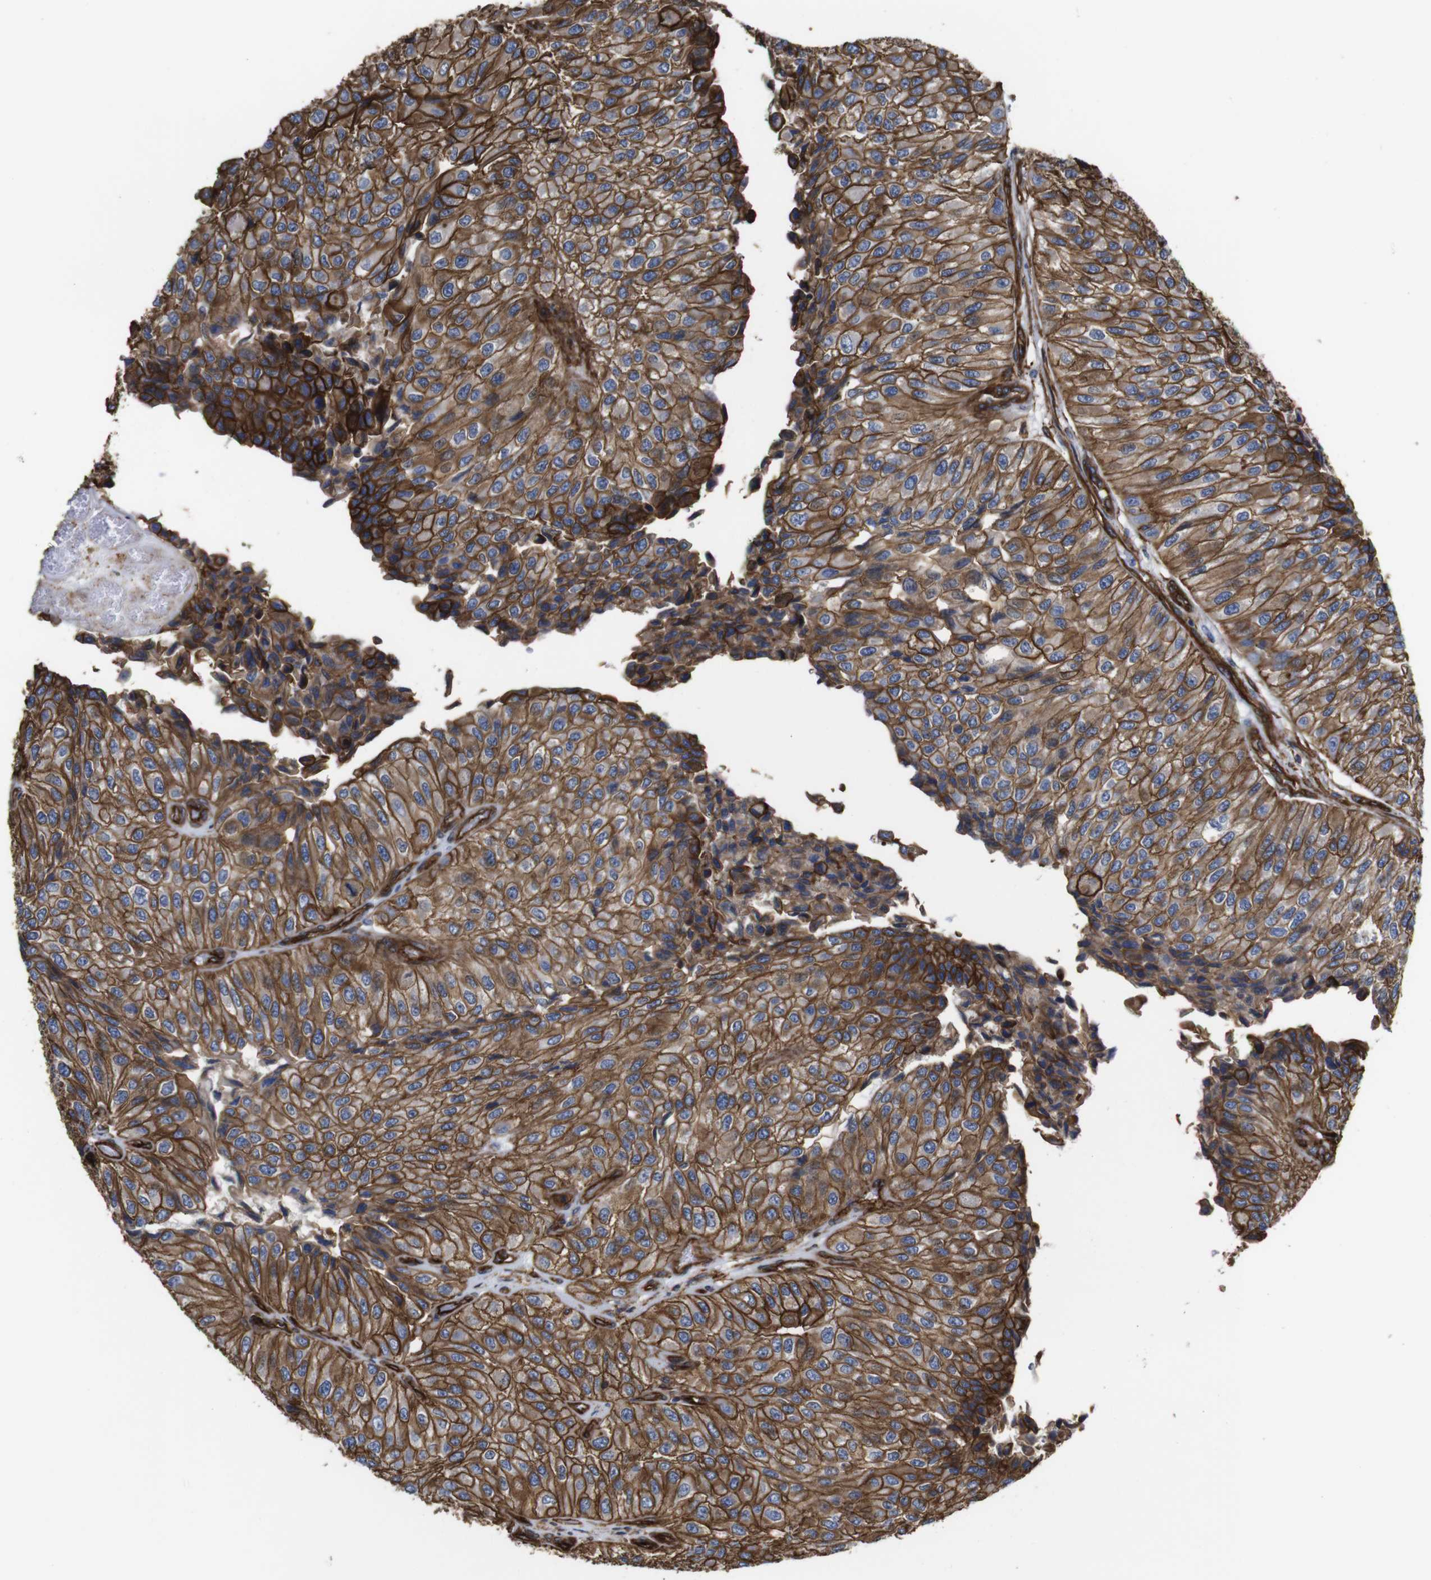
{"staining": {"intensity": "moderate", "quantity": ">75%", "location": "cytoplasmic/membranous"}, "tissue": "urothelial cancer", "cell_type": "Tumor cells", "image_type": "cancer", "snomed": [{"axis": "morphology", "description": "Urothelial carcinoma, High grade"}, {"axis": "topography", "description": "Kidney"}, {"axis": "topography", "description": "Urinary bladder"}], "caption": "The immunohistochemical stain shows moderate cytoplasmic/membranous staining in tumor cells of urothelial cancer tissue.", "gene": "SPTBN1", "patient": {"sex": "male", "age": 77}}